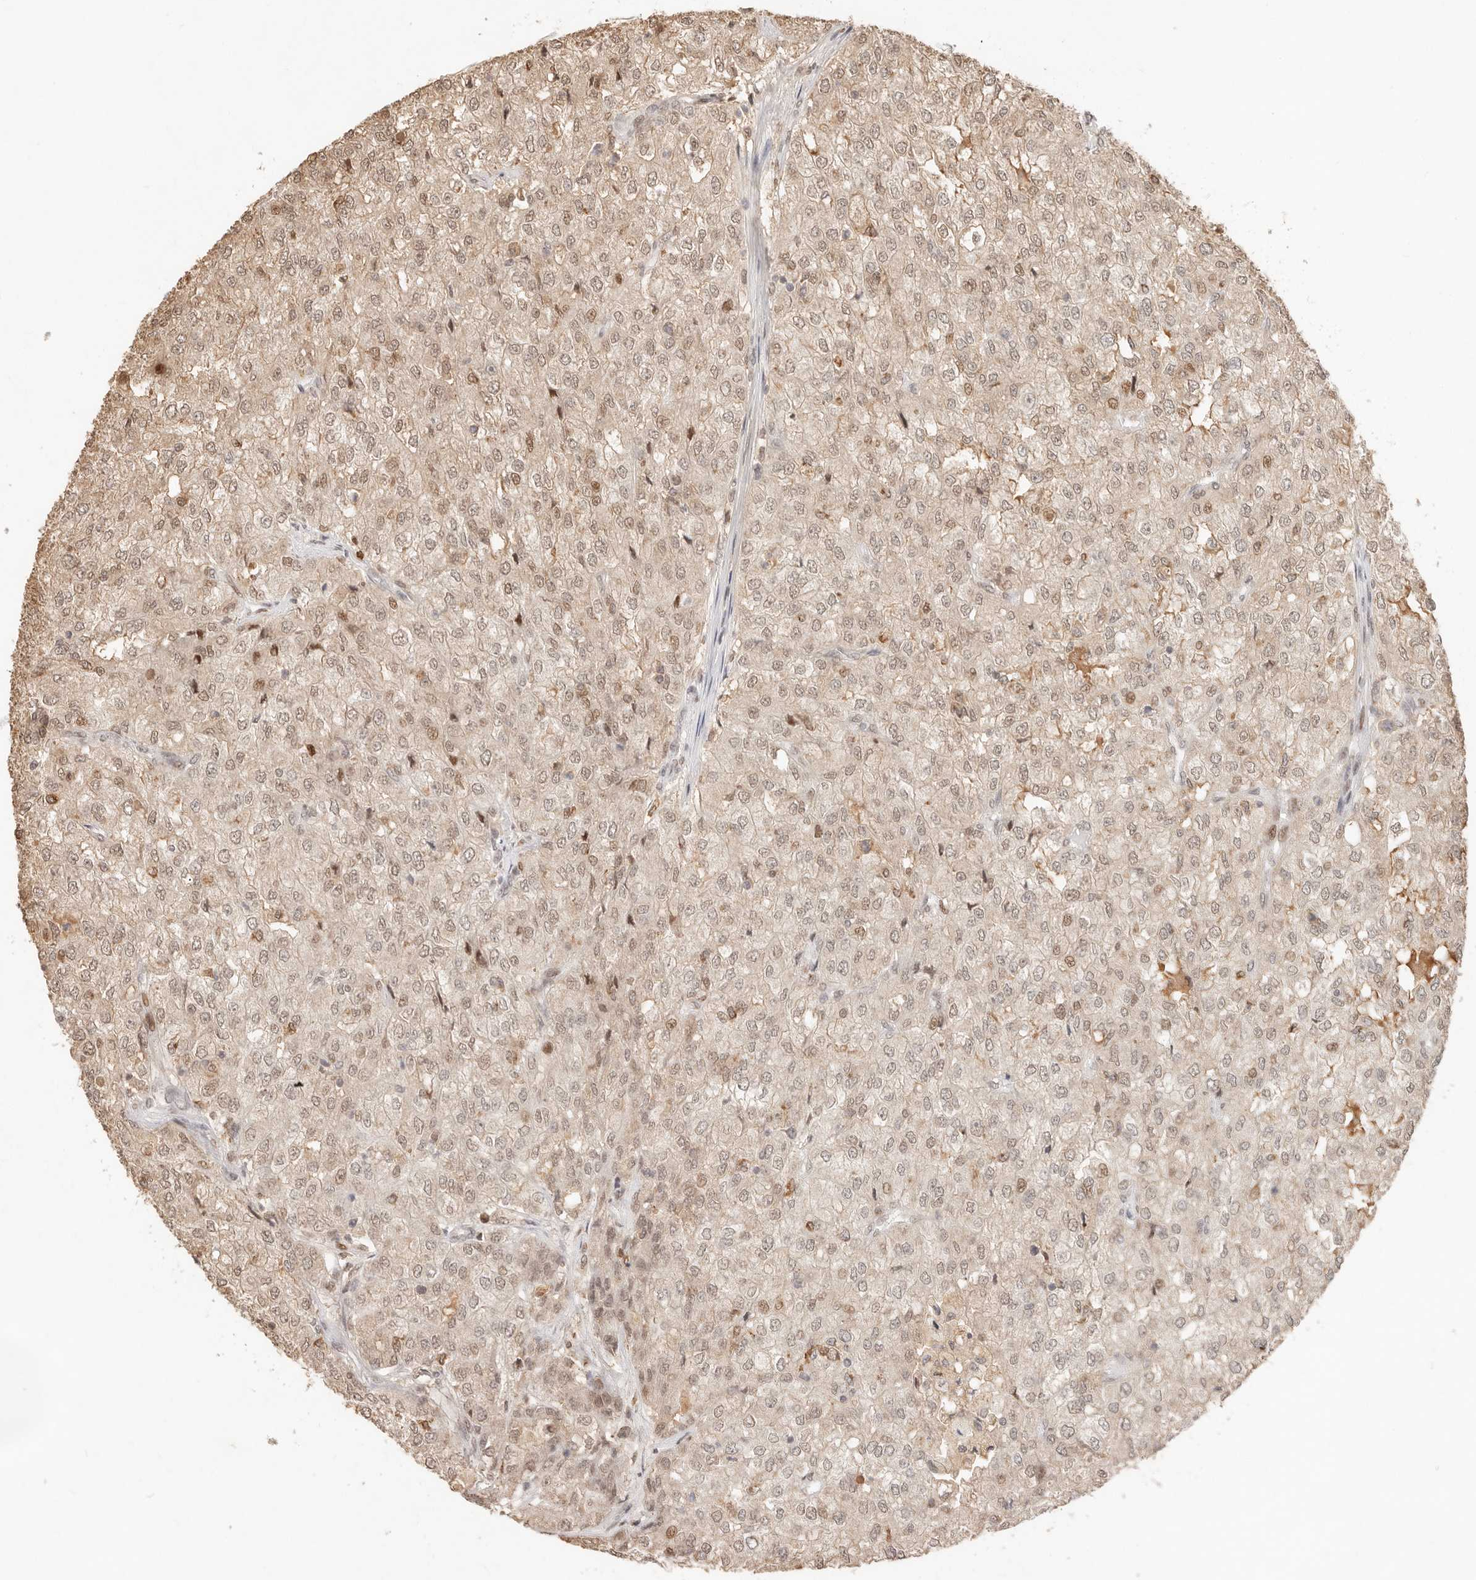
{"staining": {"intensity": "weak", "quantity": ">75%", "location": "nuclear"}, "tissue": "renal cancer", "cell_type": "Tumor cells", "image_type": "cancer", "snomed": [{"axis": "morphology", "description": "Adenocarcinoma, NOS"}, {"axis": "topography", "description": "Kidney"}], "caption": "Brown immunohistochemical staining in human renal cancer (adenocarcinoma) reveals weak nuclear staining in about >75% of tumor cells.", "gene": "NPAS2", "patient": {"sex": "female", "age": 54}}